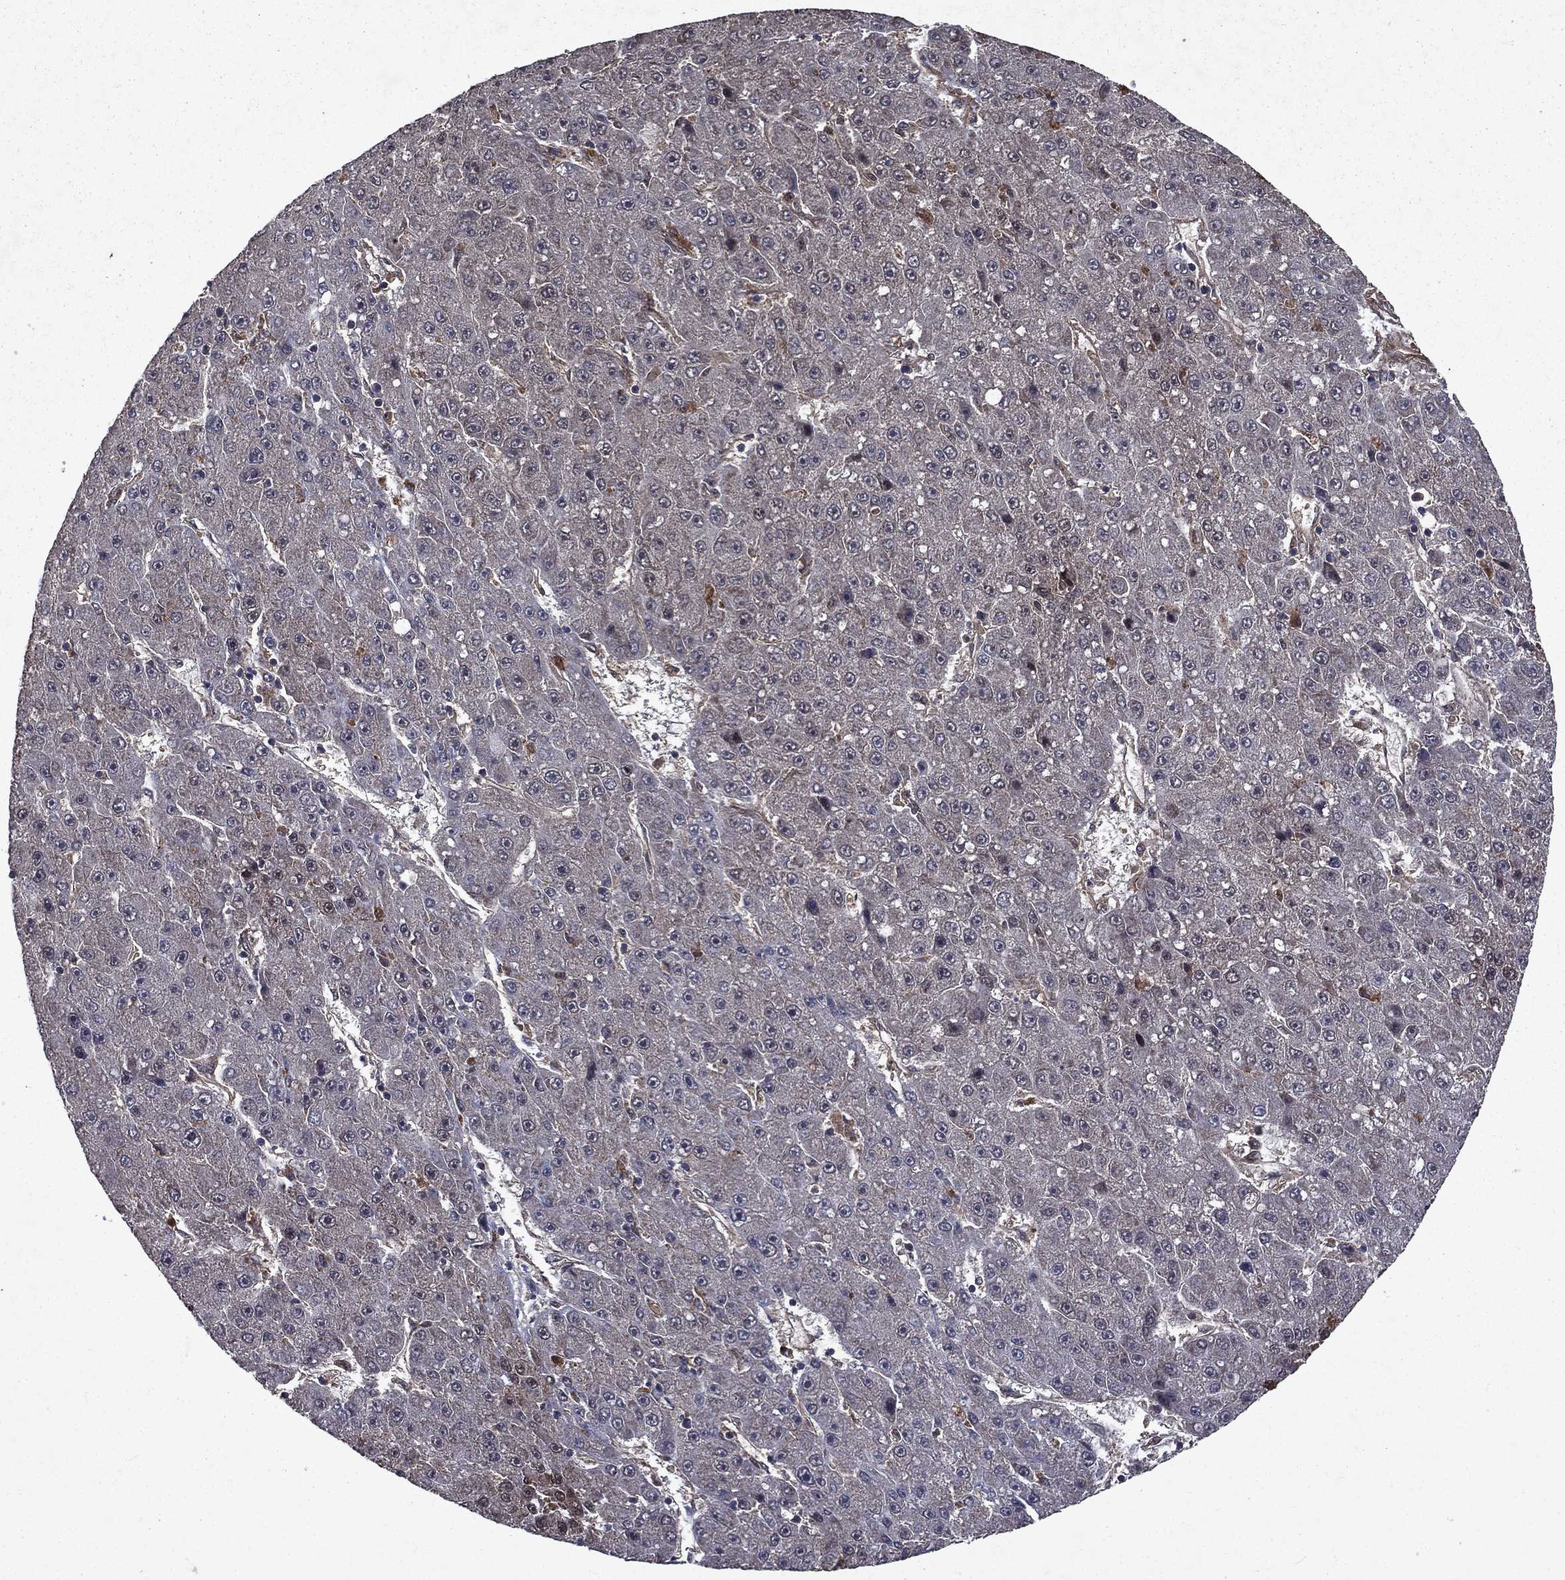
{"staining": {"intensity": "negative", "quantity": "none", "location": "none"}, "tissue": "liver cancer", "cell_type": "Tumor cells", "image_type": "cancer", "snomed": [{"axis": "morphology", "description": "Carcinoma, Hepatocellular, NOS"}, {"axis": "topography", "description": "Liver"}], "caption": "Immunohistochemical staining of human liver cancer demonstrates no significant staining in tumor cells. (Stains: DAB (3,3'-diaminobenzidine) immunohistochemistry with hematoxylin counter stain, Microscopy: brightfield microscopy at high magnification).", "gene": "FGD1", "patient": {"sex": "male", "age": 67}}